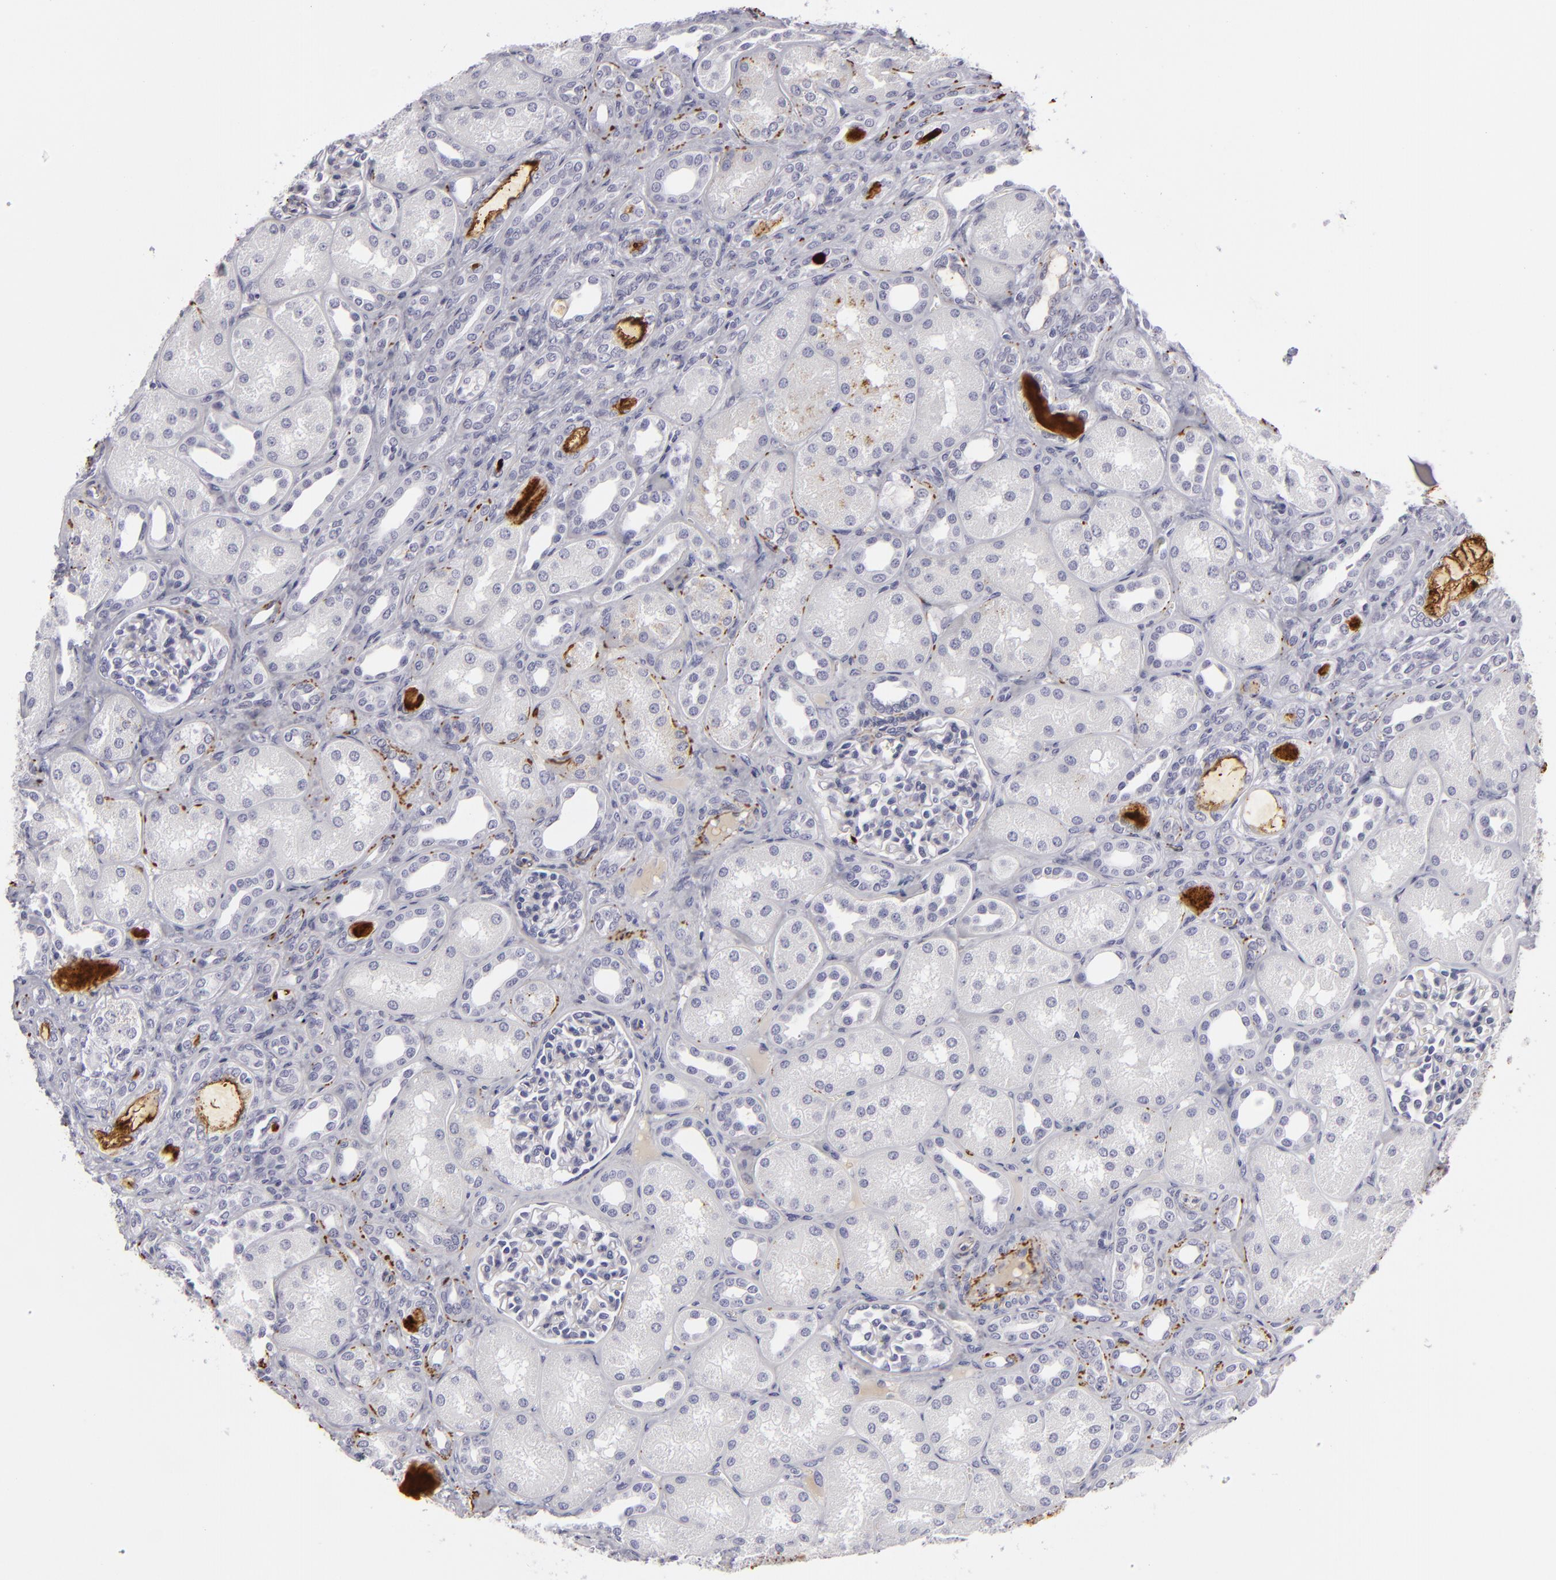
{"staining": {"intensity": "negative", "quantity": "none", "location": "none"}, "tissue": "kidney", "cell_type": "Cells in glomeruli", "image_type": "normal", "snomed": [{"axis": "morphology", "description": "Normal tissue, NOS"}, {"axis": "topography", "description": "Kidney"}], "caption": "IHC photomicrograph of normal human kidney stained for a protein (brown), which reveals no staining in cells in glomeruli.", "gene": "C9", "patient": {"sex": "male", "age": 7}}